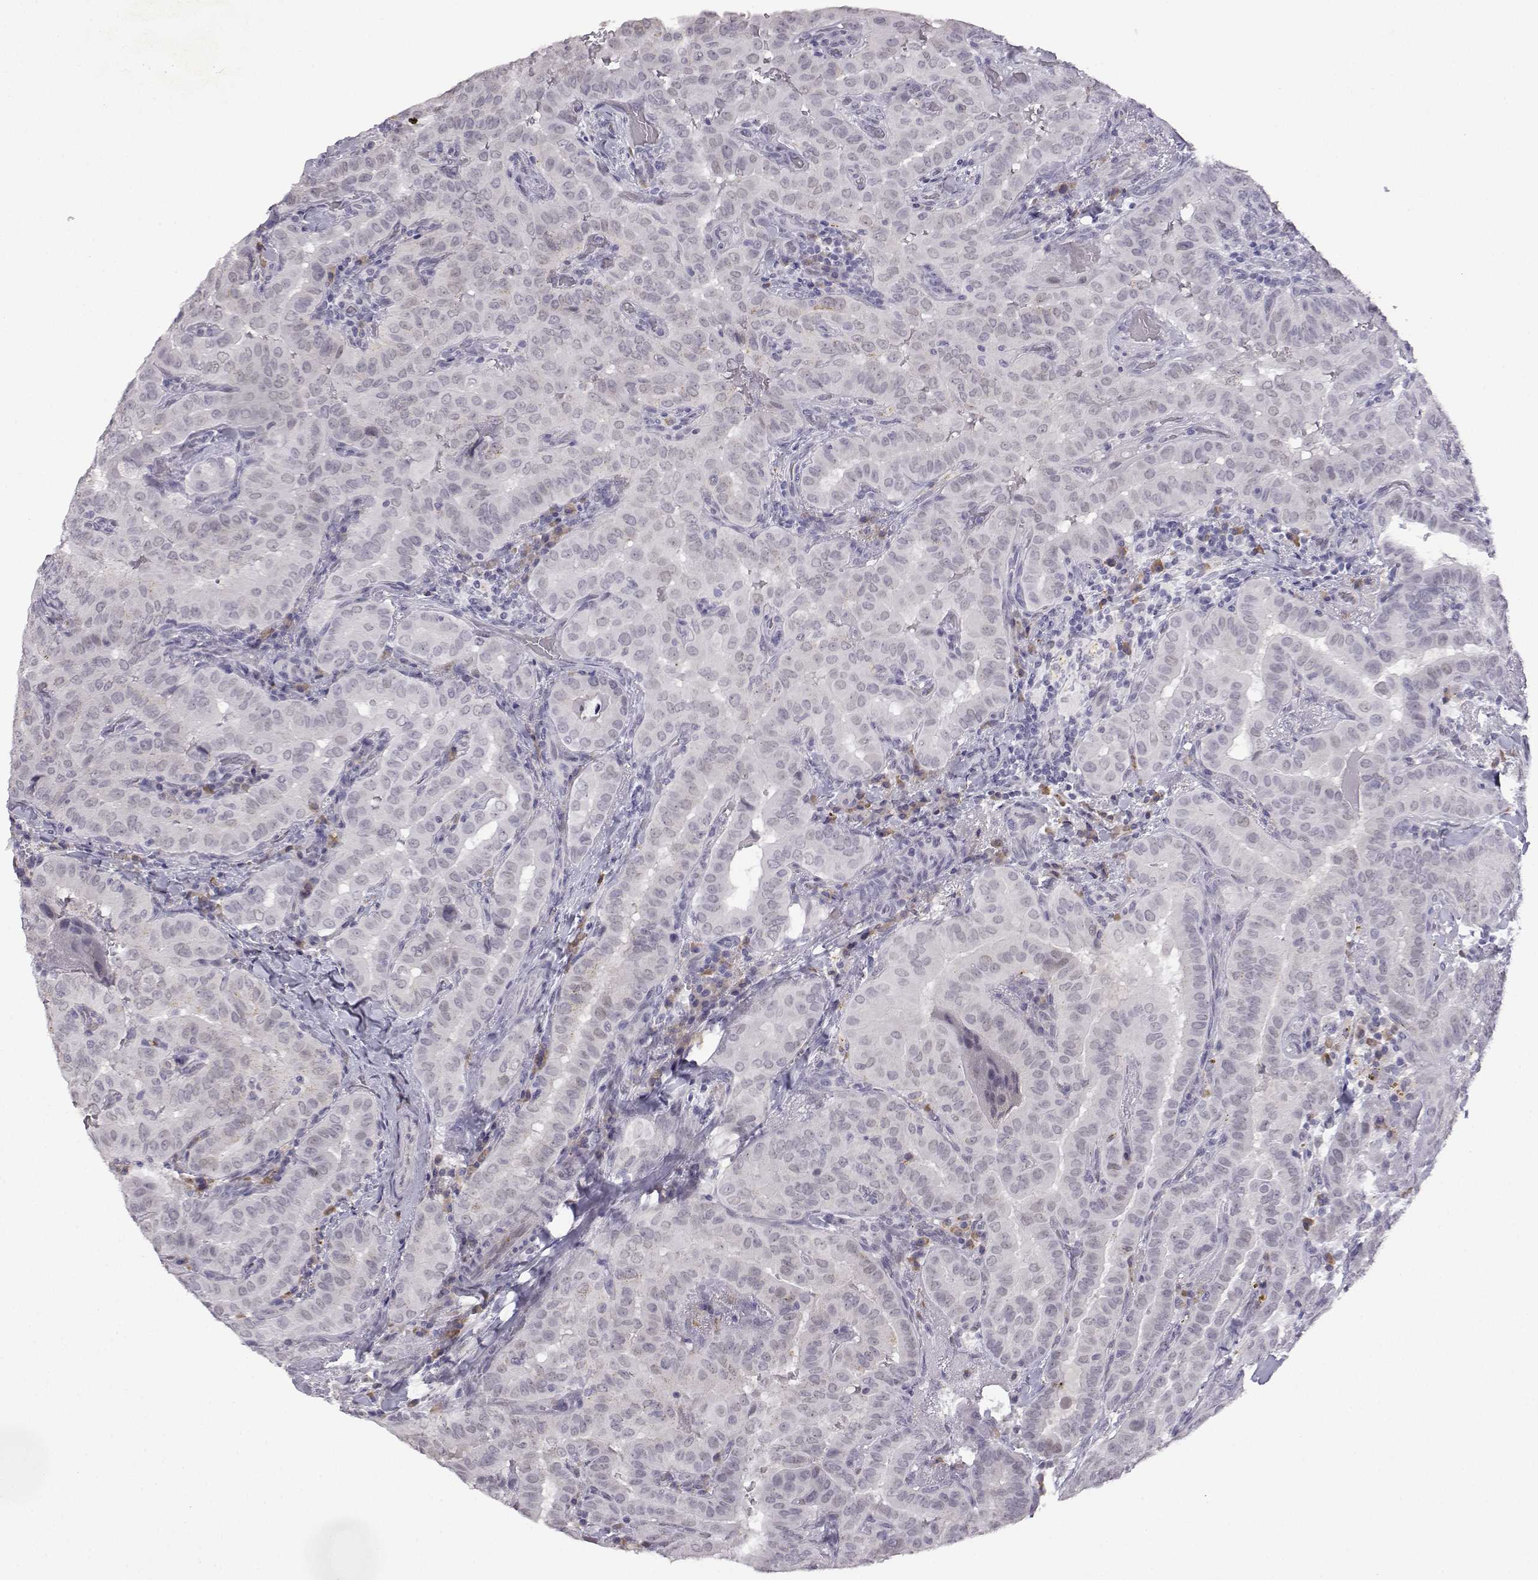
{"staining": {"intensity": "negative", "quantity": "none", "location": "none"}, "tissue": "thyroid cancer", "cell_type": "Tumor cells", "image_type": "cancer", "snomed": [{"axis": "morphology", "description": "Papillary adenocarcinoma, NOS"}, {"axis": "morphology", "description": "Papillary adenoma metastatic"}, {"axis": "topography", "description": "Thyroid gland"}], "caption": "IHC histopathology image of neoplastic tissue: human thyroid cancer (papillary adenoma metastatic) stained with DAB reveals no significant protein staining in tumor cells.", "gene": "VGF", "patient": {"sex": "female", "age": 50}}